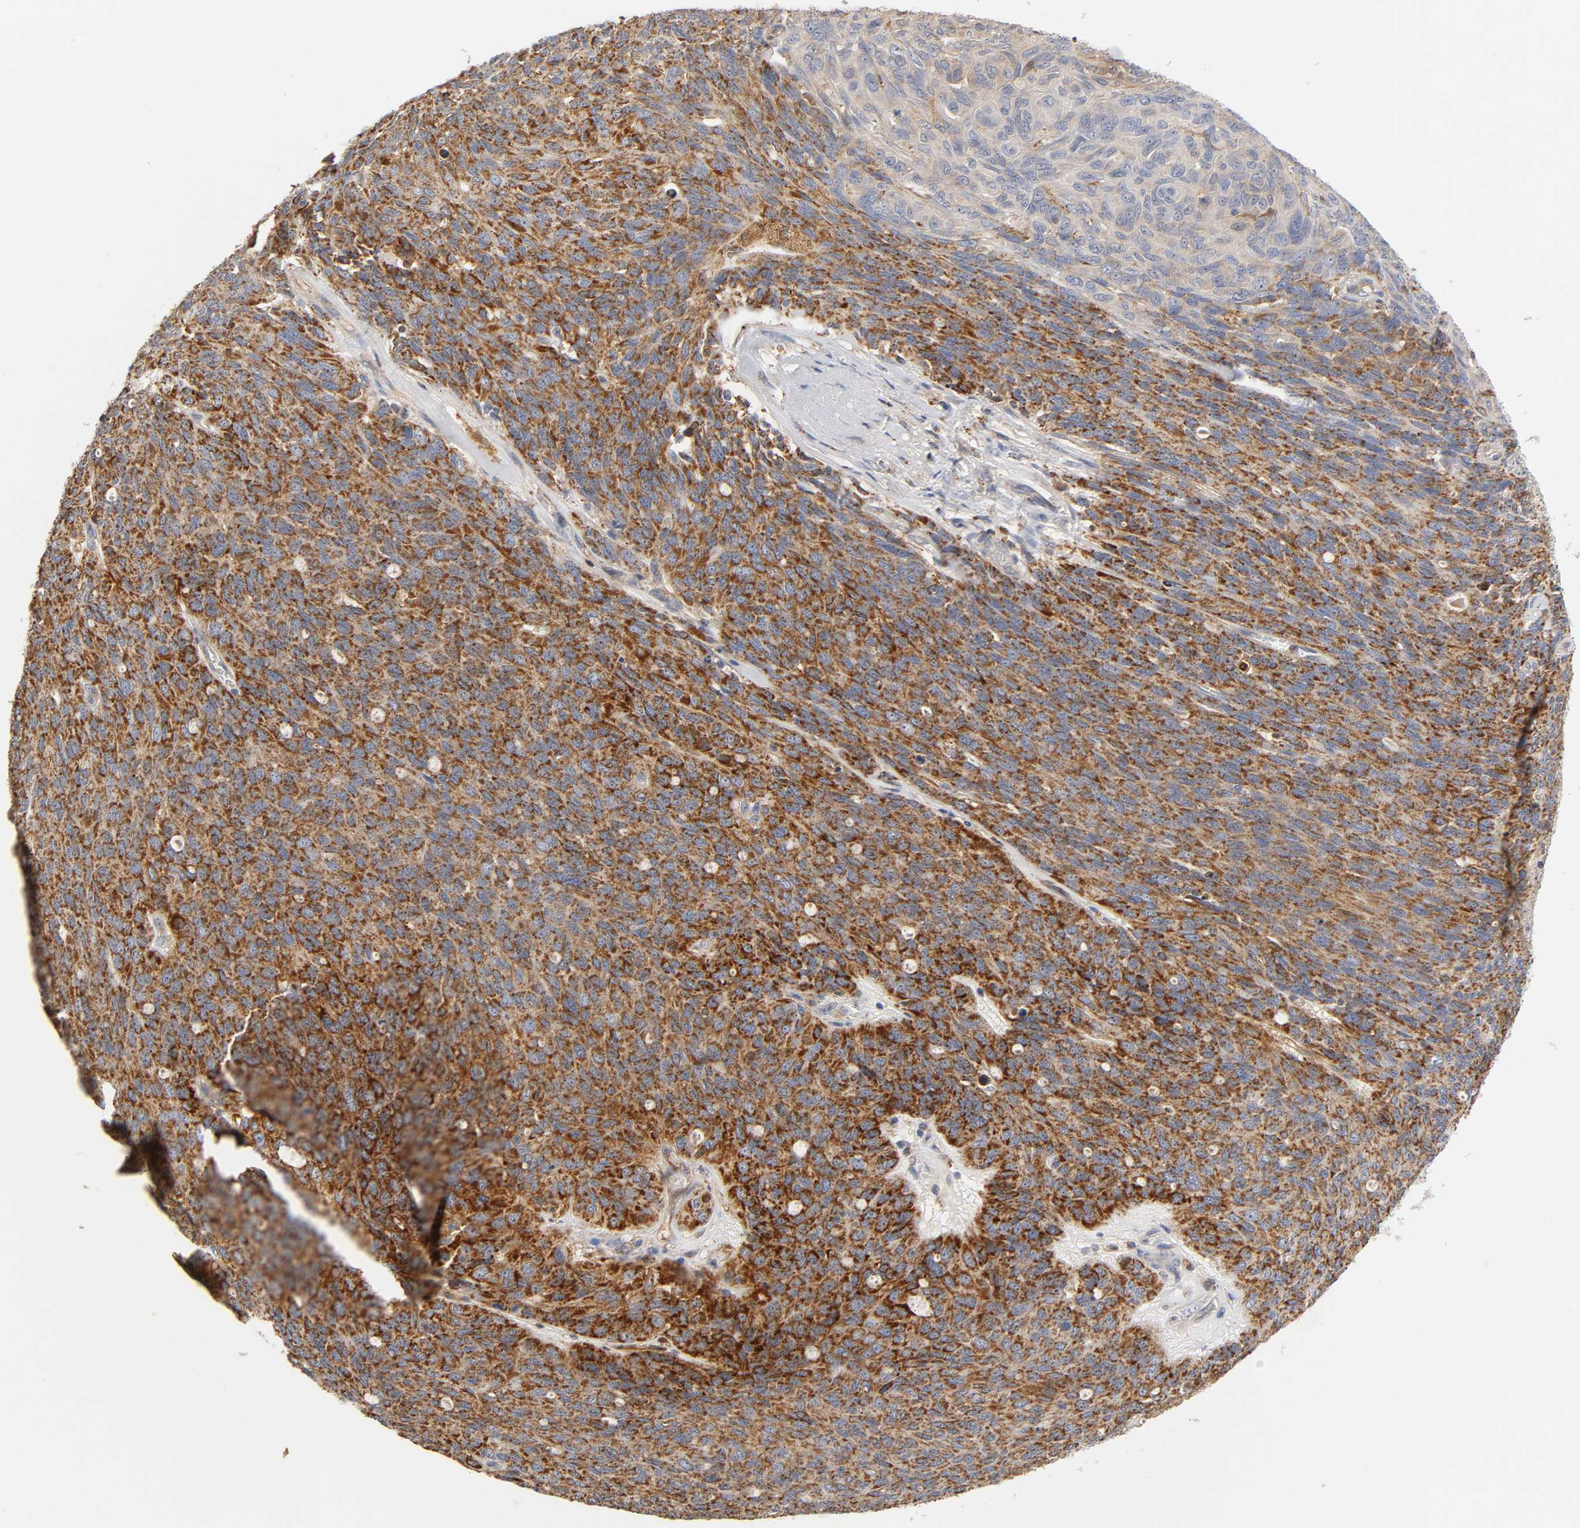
{"staining": {"intensity": "strong", "quantity": ">75%", "location": "cytoplasmic/membranous"}, "tissue": "ovarian cancer", "cell_type": "Tumor cells", "image_type": "cancer", "snomed": [{"axis": "morphology", "description": "Carcinoma, endometroid"}, {"axis": "topography", "description": "Ovary"}], "caption": "A high-resolution histopathology image shows immunohistochemistry staining of endometroid carcinoma (ovarian), which reveals strong cytoplasmic/membranous expression in approximately >75% of tumor cells.", "gene": "ISG15", "patient": {"sex": "female", "age": 60}}